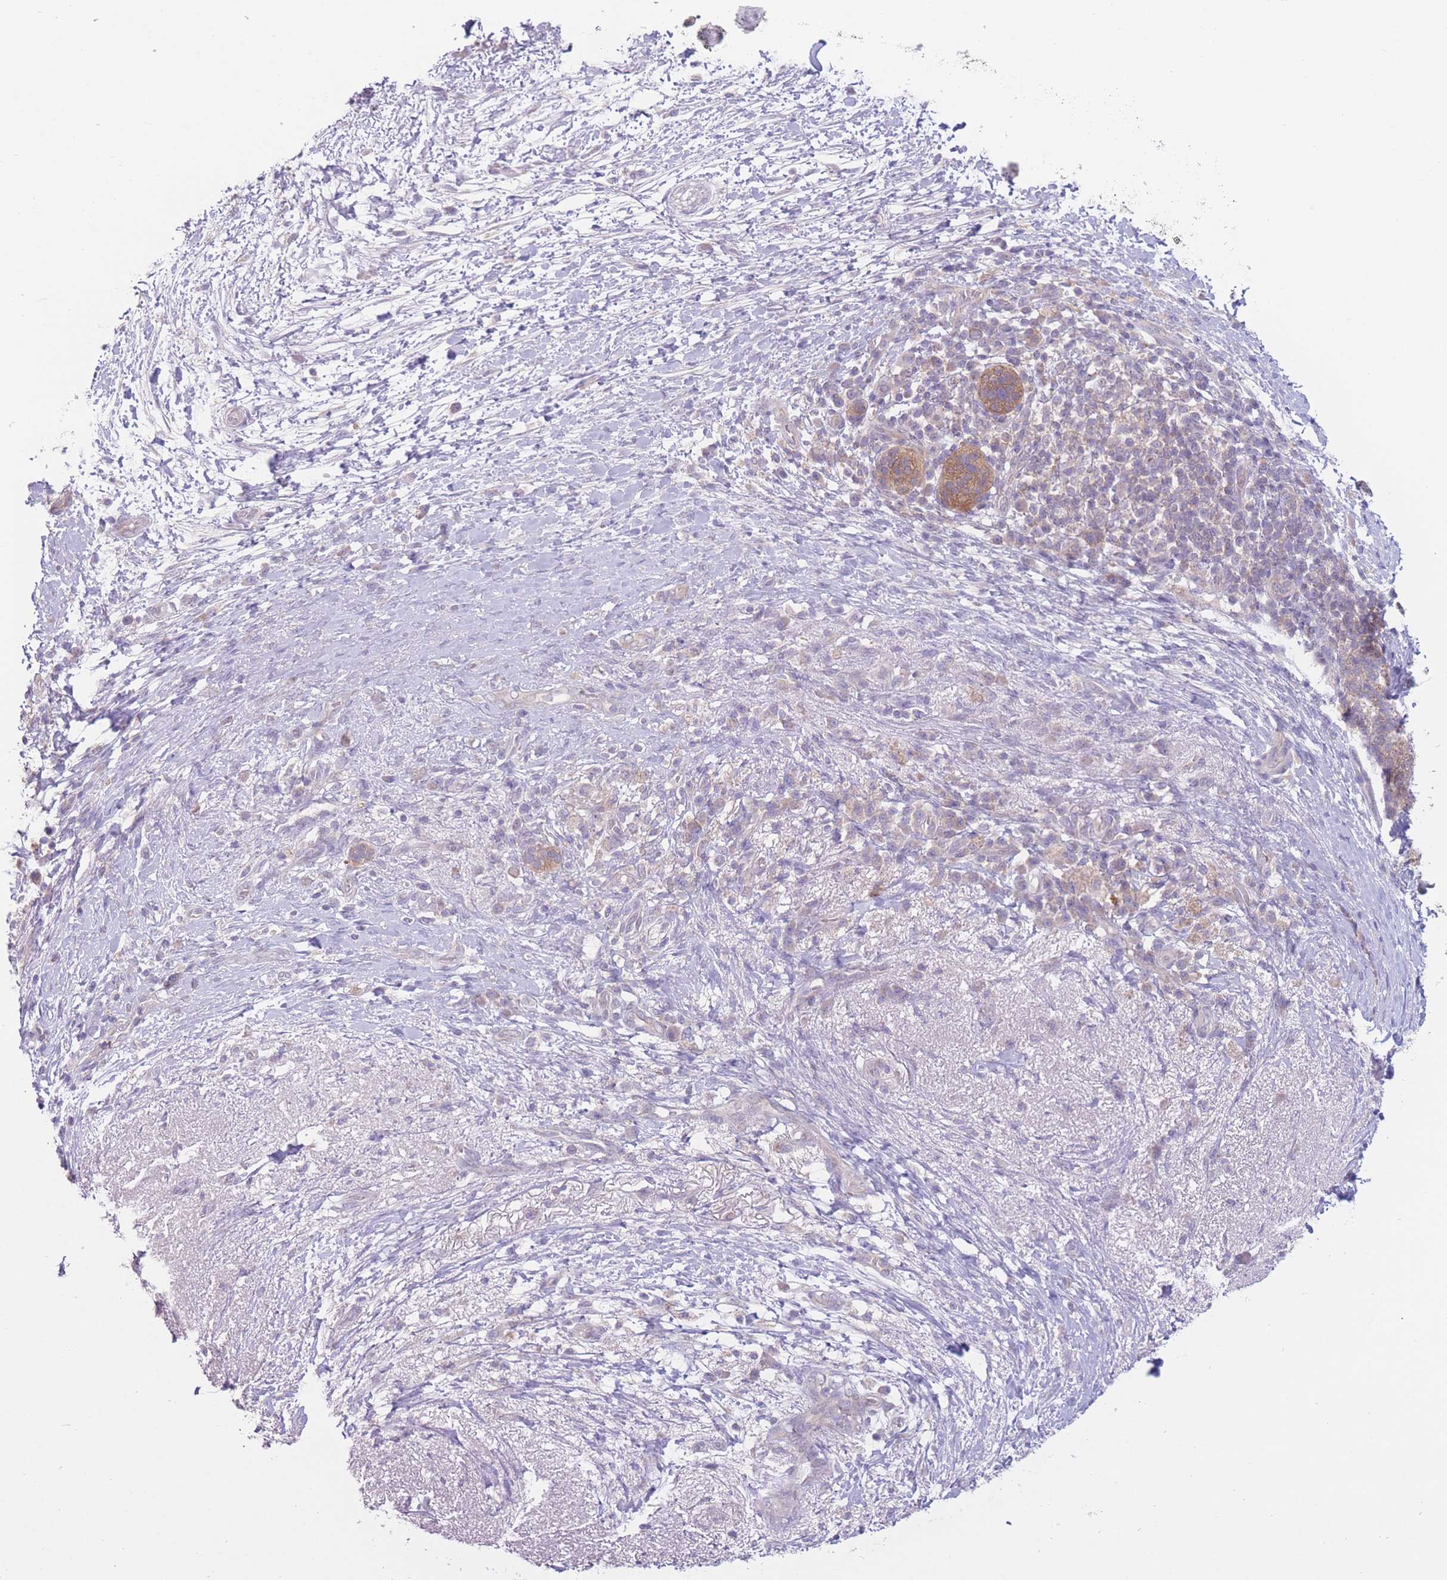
{"staining": {"intensity": "moderate", "quantity": ">75%", "location": "cytoplasmic/membranous"}, "tissue": "pancreatic cancer", "cell_type": "Tumor cells", "image_type": "cancer", "snomed": [{"axis": "morphology", "description": "Adenocarcinoma, NOS"}, {"axis": "topography", "description": "Pancreas"}], "caption": "Brown immunohistochemical staining in pancreatic cancer displays moderate cytoplasmic/membranous positivity in approximately >75% of tumor cells.", "gene": "CCT6B", "patient": {"sex": "female", "age": 72}}